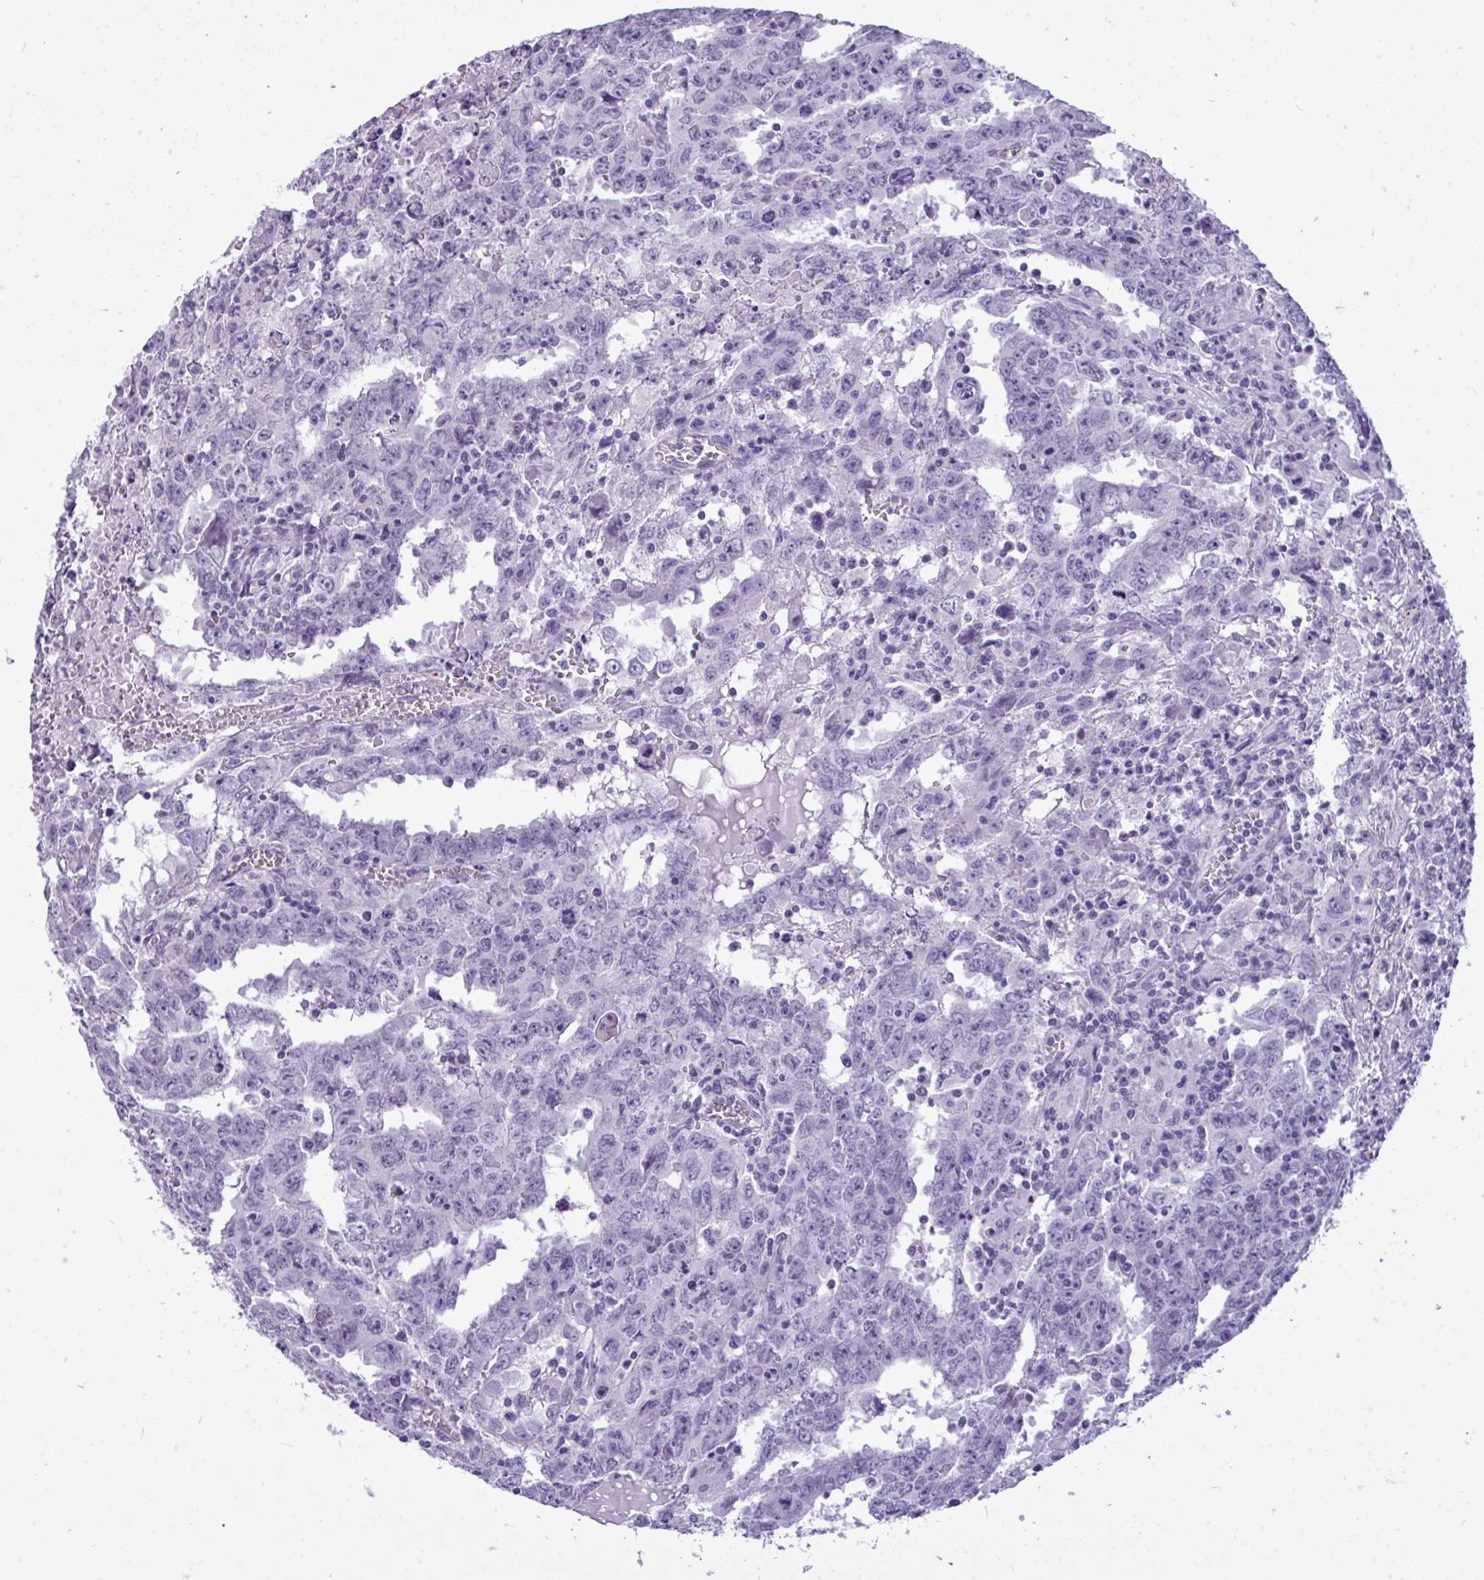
{"staining": {"intensity": "negative", "quantity": "none", "location": "none"}, "tissue": "testis cancer", "cell_type": "Tumor cells", "image_type": "cancer", "snomed": [{"axis": "morphology", "description": "Carcinoma, Embryonal, NOS"}, {"axis": "topography", "description": "Testis"}], "caption": "The IHC histopathology image has no significant positivity in tumor cells of testis embryonal carcinoma tissue.", "gene": "PRM2", "patient": {"sex": "male", "age": 22}}